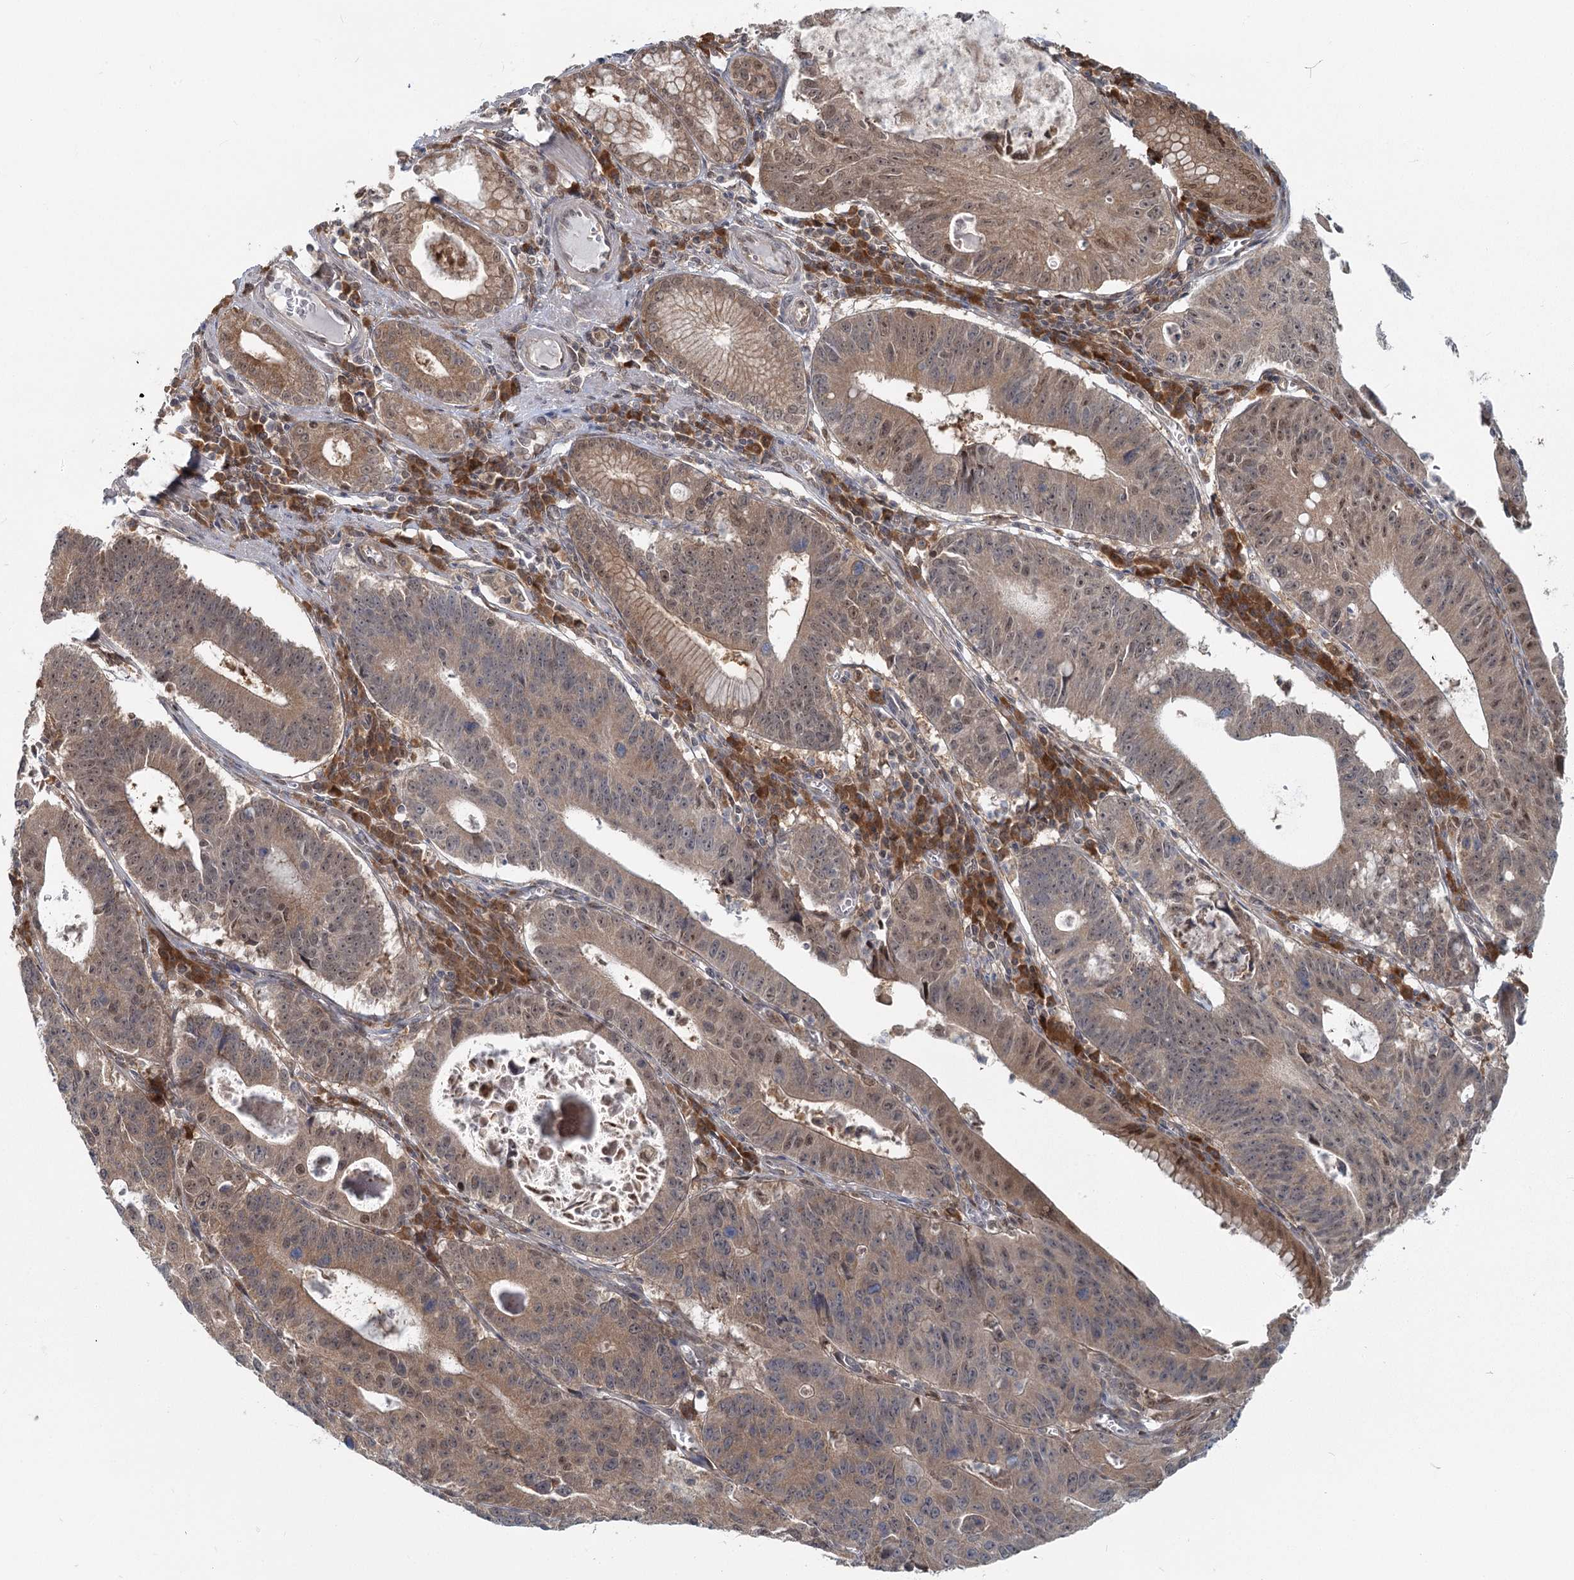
{"staining": {"intensity": "moderate", "quantity": ">75%", "location": "cytoplasmic/membranous,nuclear"}, "tissue": "stomach cancer", "cell_type": "Tumor cells", "image_type": "cancer", "snomed": [{"axis": "morphology", "description": "Adenocarcinoma, NOS"}, {"axis": "topography", "description": "Stomach"}], "caption": "Adenocarcinoma (stomach) stained with a brown dye reveals moderate cytoplasmic/membranous and nuclear positive staining in approximately >75% of tumor cells.", "gene": "THNSL1", "patient": {"sex": "male", "age": 59}}